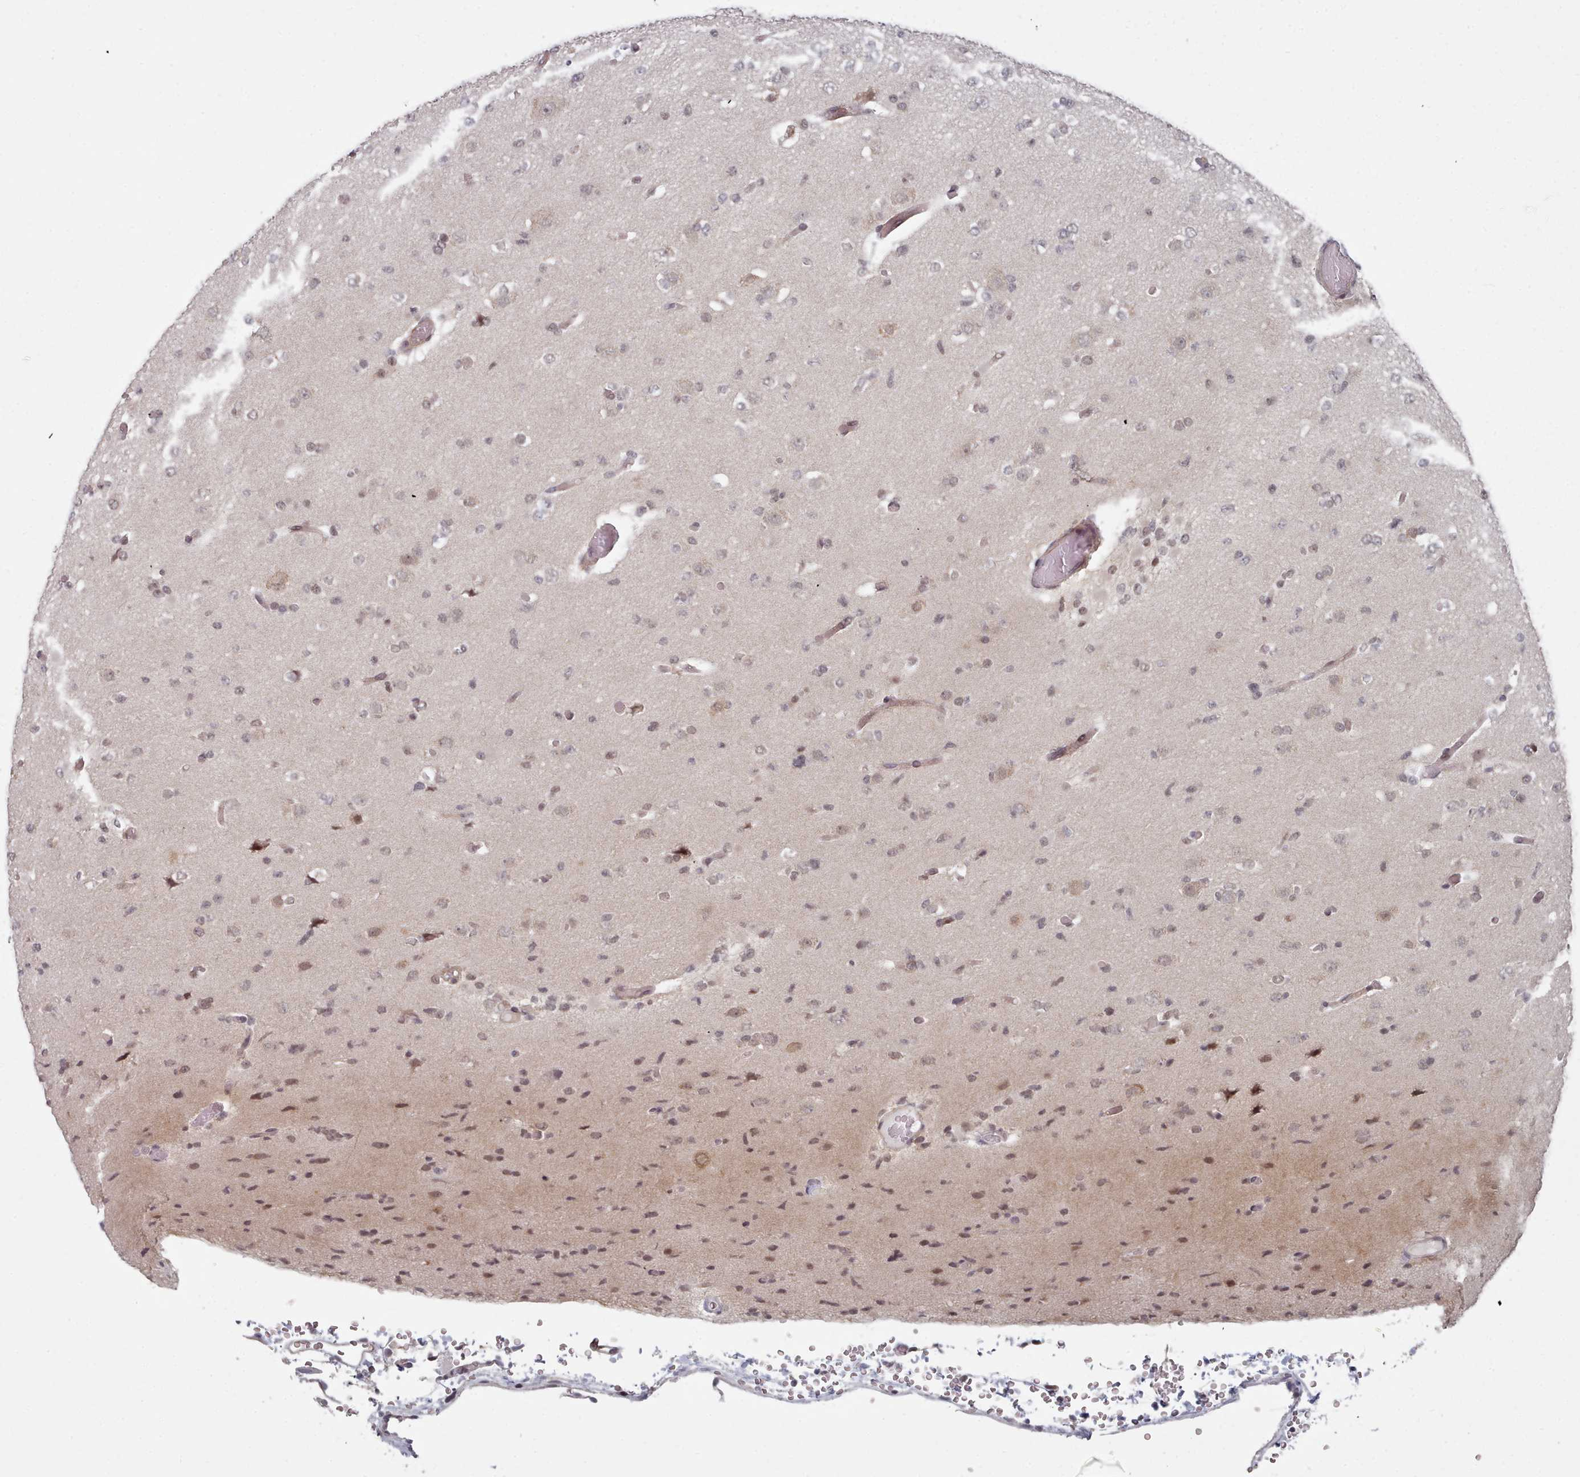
{"staining": {"intensity": "weak", "quantity": "<25%", "location": "nuclear"}, "tissue": "glioma", "cell_type": "Tumor cells", "image_type": "cancer", "snomed": [{"axis": "morphology", "description": "Glioma, malignant, Low grade"}, {"axis": "topography", "description": "Brain"}], "caption": "An IHC image of glioma is shown. There is no staining in tumor cells of glioma. Nuclei are stained in blue.", "gene": "HYAL3", "patient": {"sex": "female", "age": 22}}